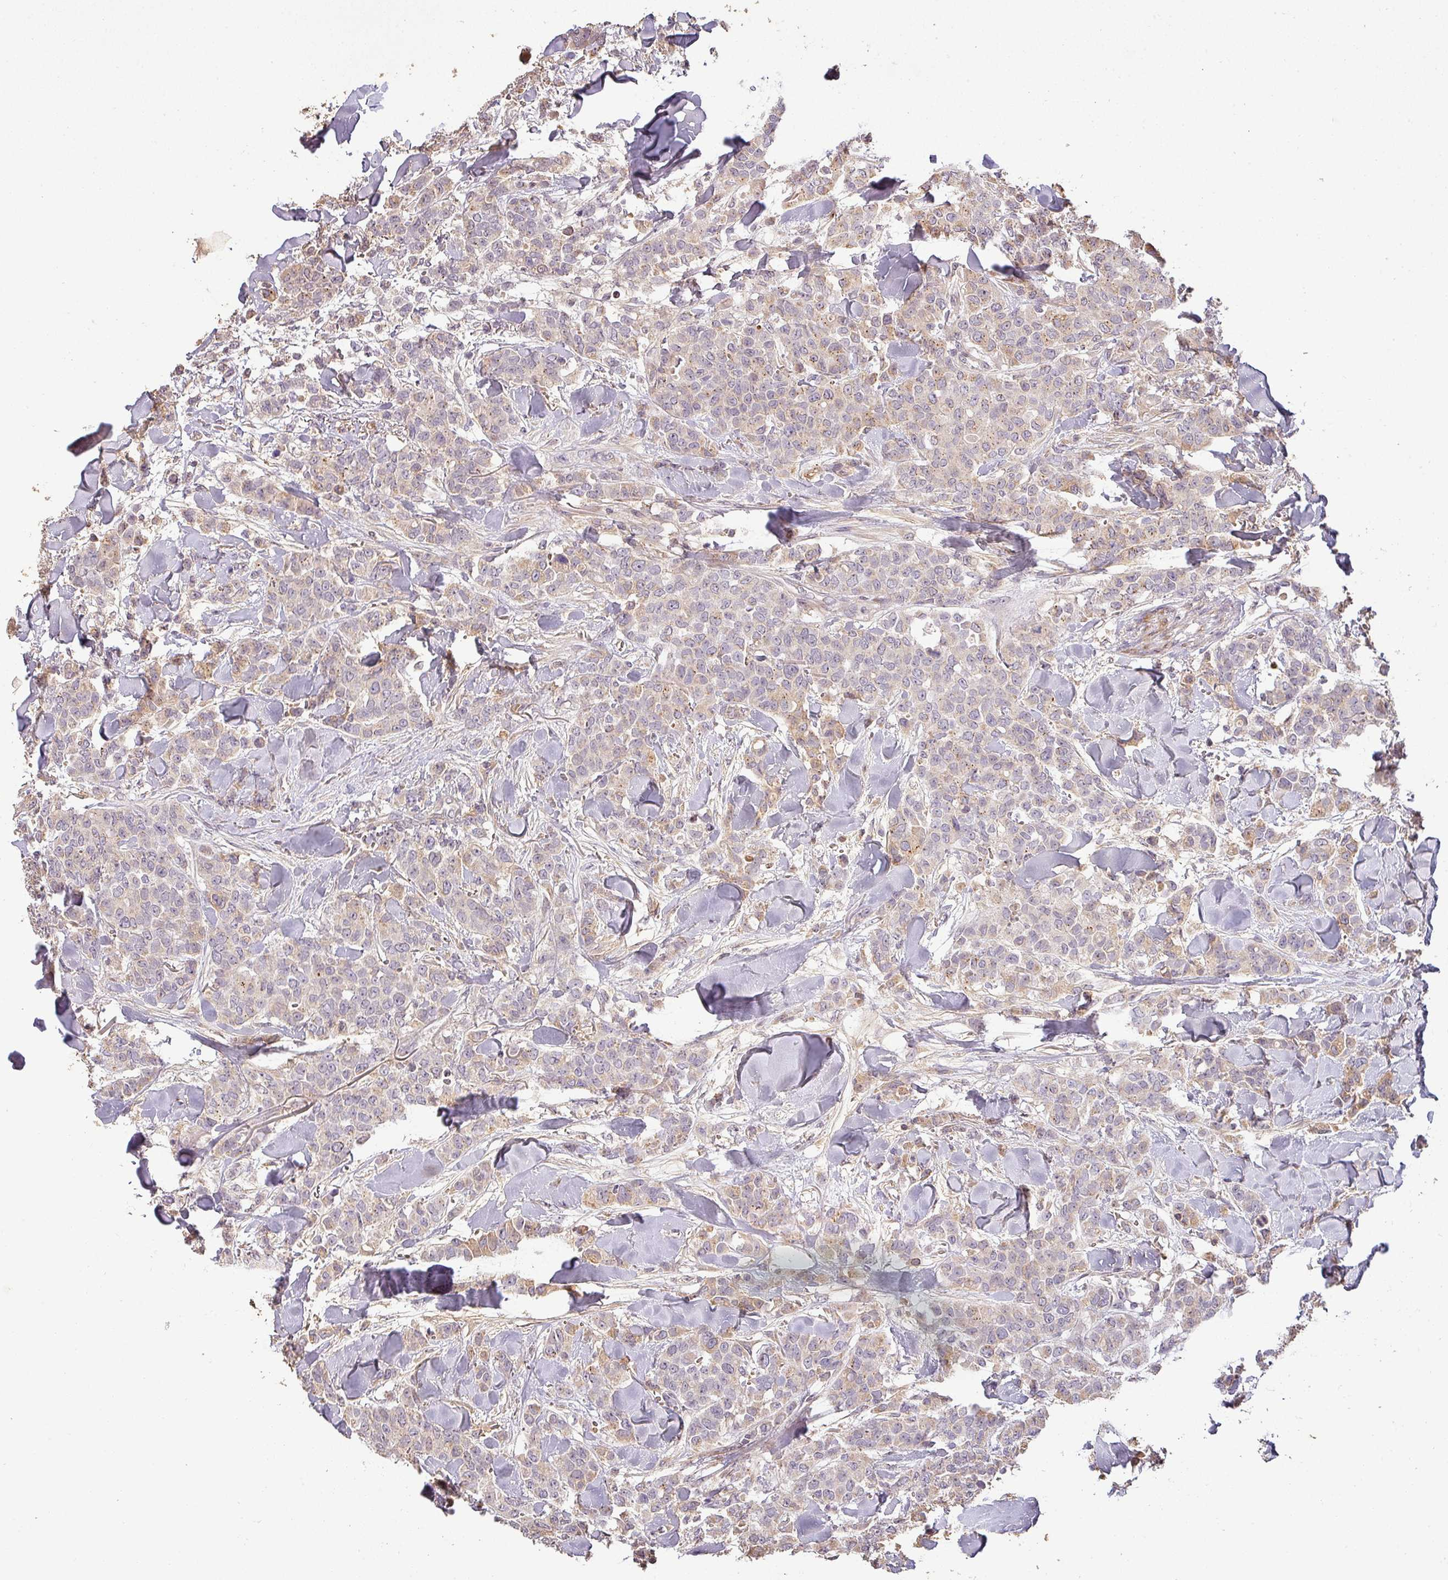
{"staining": {"intensity": "weak", "quantity": "<25%", "location": "cytoplasmic/membranous"}, "tissue": "breast cancer", "cell_type": "Tumor cells", "image_type": "cancer", "snomed": [{"axis": "morphology", "description": "Lobular carcinoma"}, {"axis": "topography", "description": "Breast"}], "caption": "Human lobular carcinoma (breast) stained for a protein using IHC reveals no expression in tumor cells.", "gene": "BPIFB3", "patient": {"sex": "female", "age": 91}}